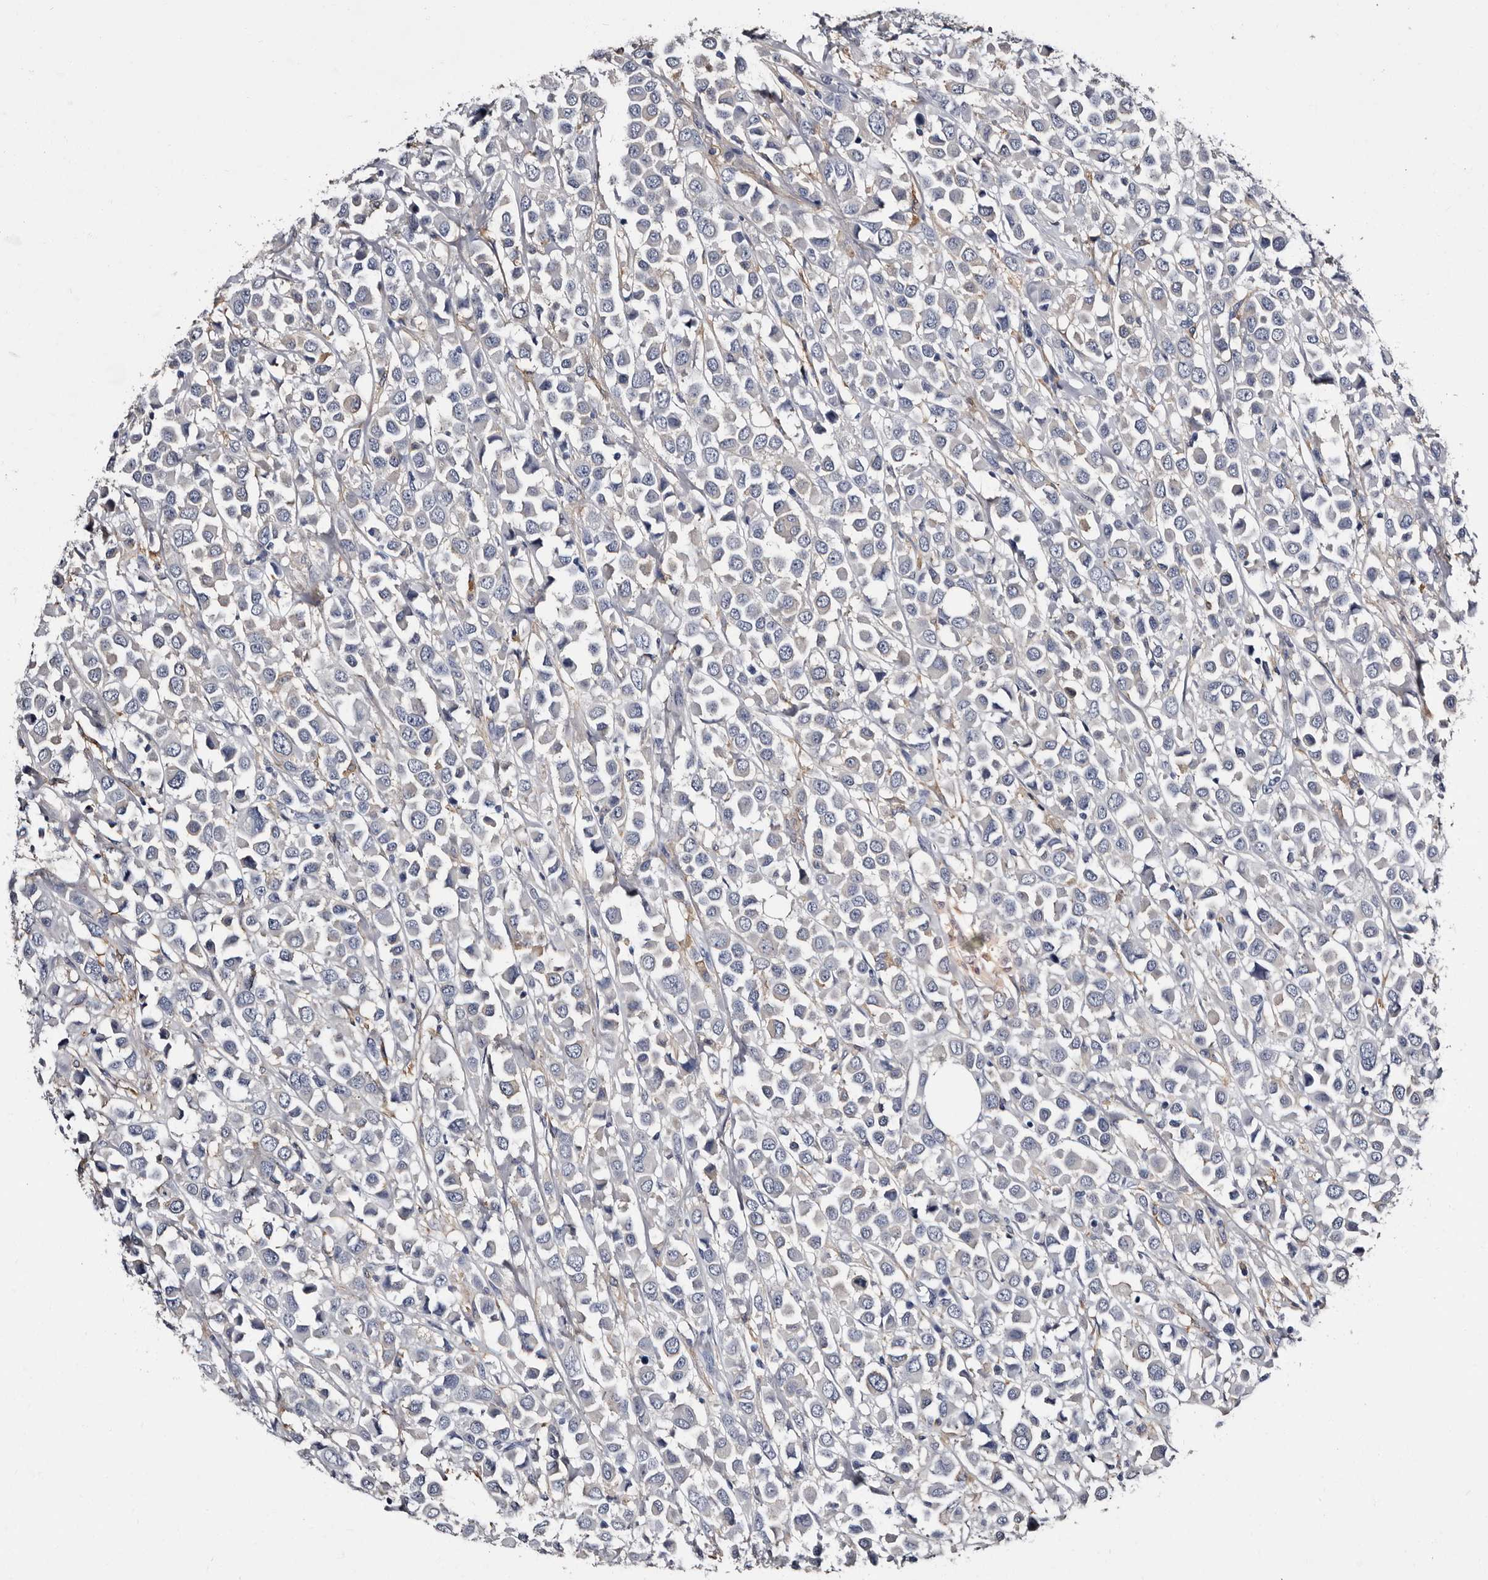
{"staining": {"intensity": "negative", "quantity": "none", "location": "none"}, "tissue": "breast cancer", "cell_type": "Tumor cells", "image_type": "cancer", "snomed": [{"axis": "morphology", "description": "Duct carcinoma"}, {"axis": "topography", "description": "Breast"}], "caption": "The histopathology image displays no staining of tumor cells in breast cancer.", "gene": "EPB41L3", "patient": {"sex": "female", "age": 61}}